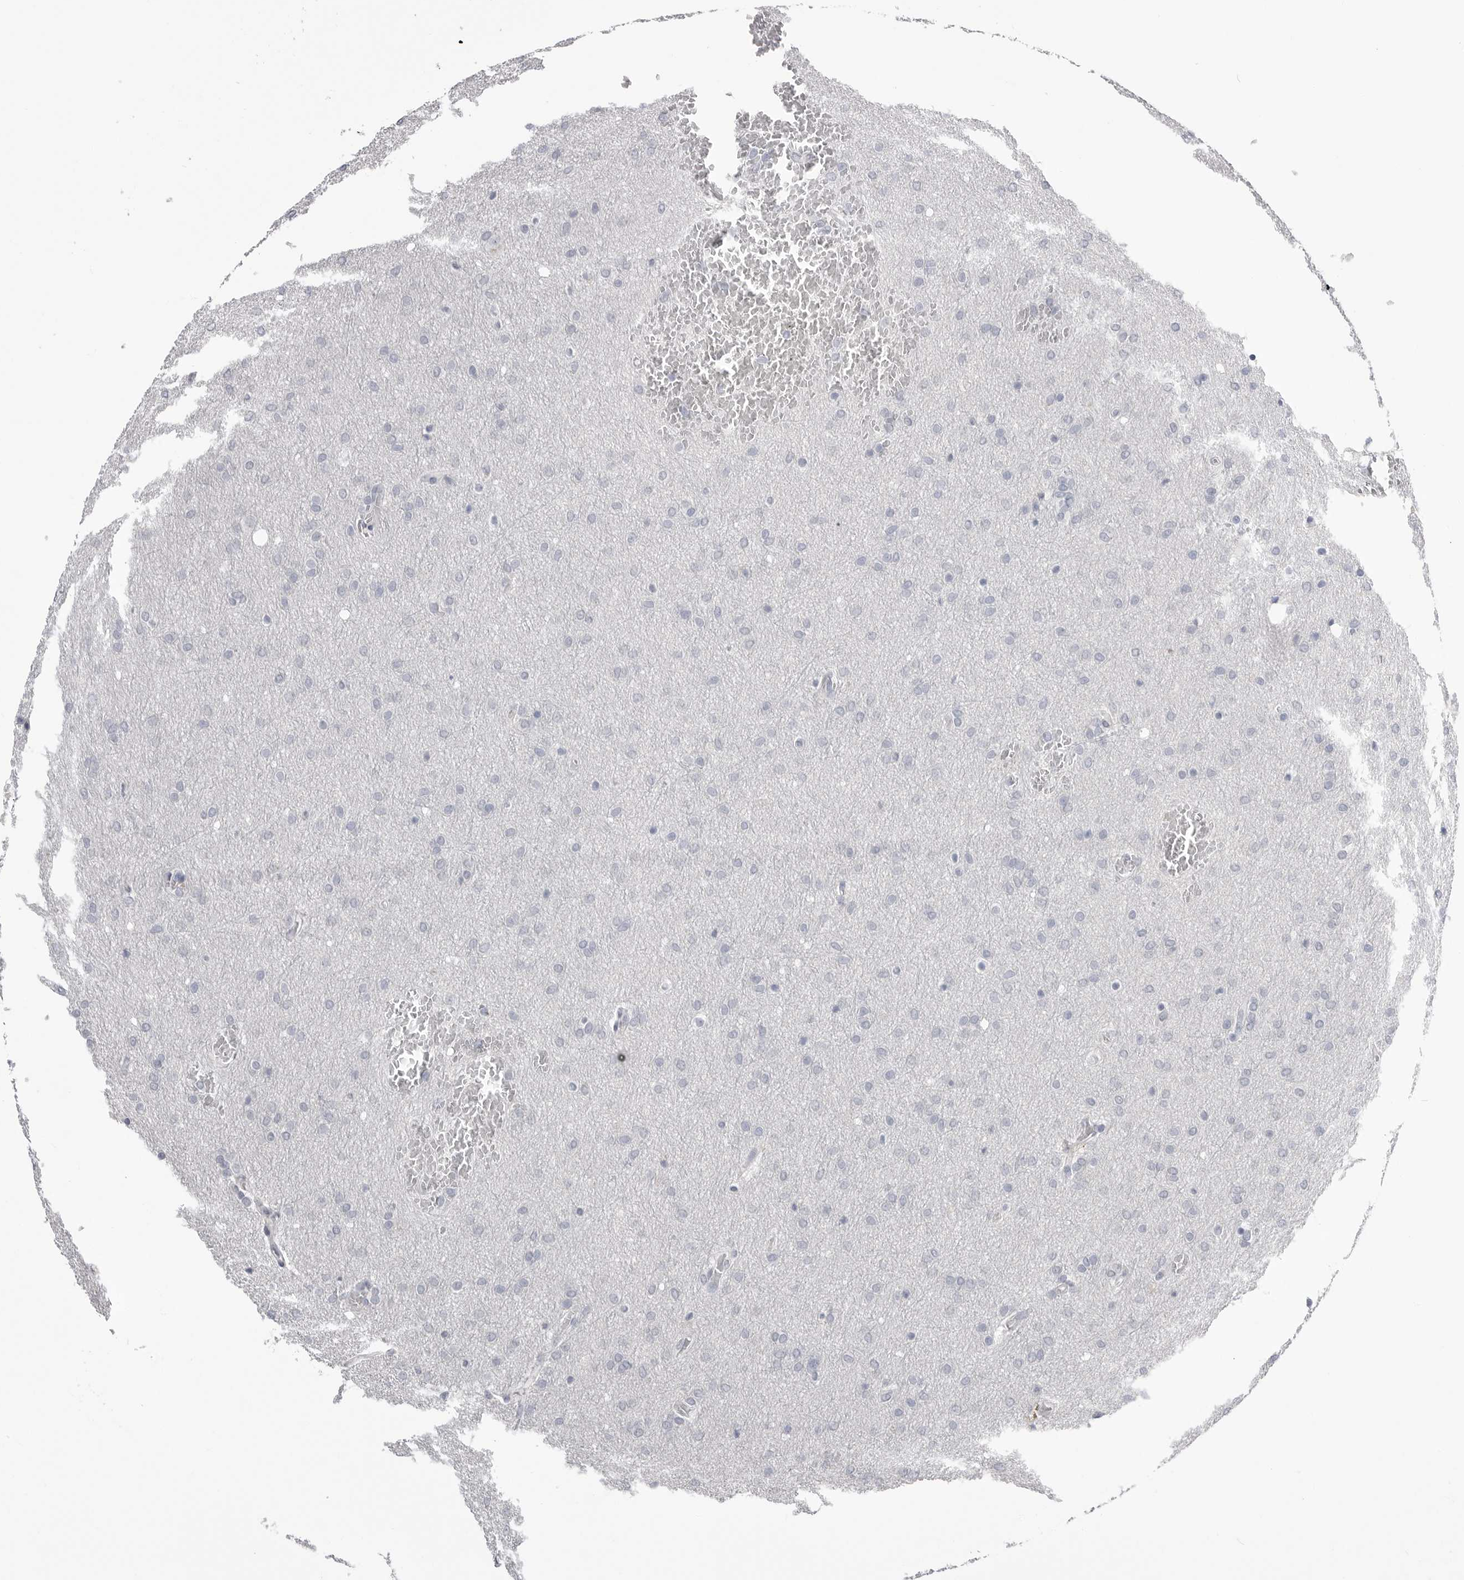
{"staining": {"intensity": "negative", "quantity": "none", "location": "none"}, "tissue": "glioma", "cell_type": "Tumor cells", "image_type": "cancer", "snomed": [{"axis": "morphology", "description": "Glioma, malignant, Low grade"}, {"axis": "topography", "description": "Brain"}], "caption": "Low-grade glioma (malignant) was stained to show a protein in brown. There is no significant expression in tumor cells. (Stains: DAB immunohistochemistry (IHC) with hematoxylin counter stain, Microscopy: brightfield microscopy at high magnification).", "gene": "CPB1", "patient": {"sex": "female", "age": 37}}